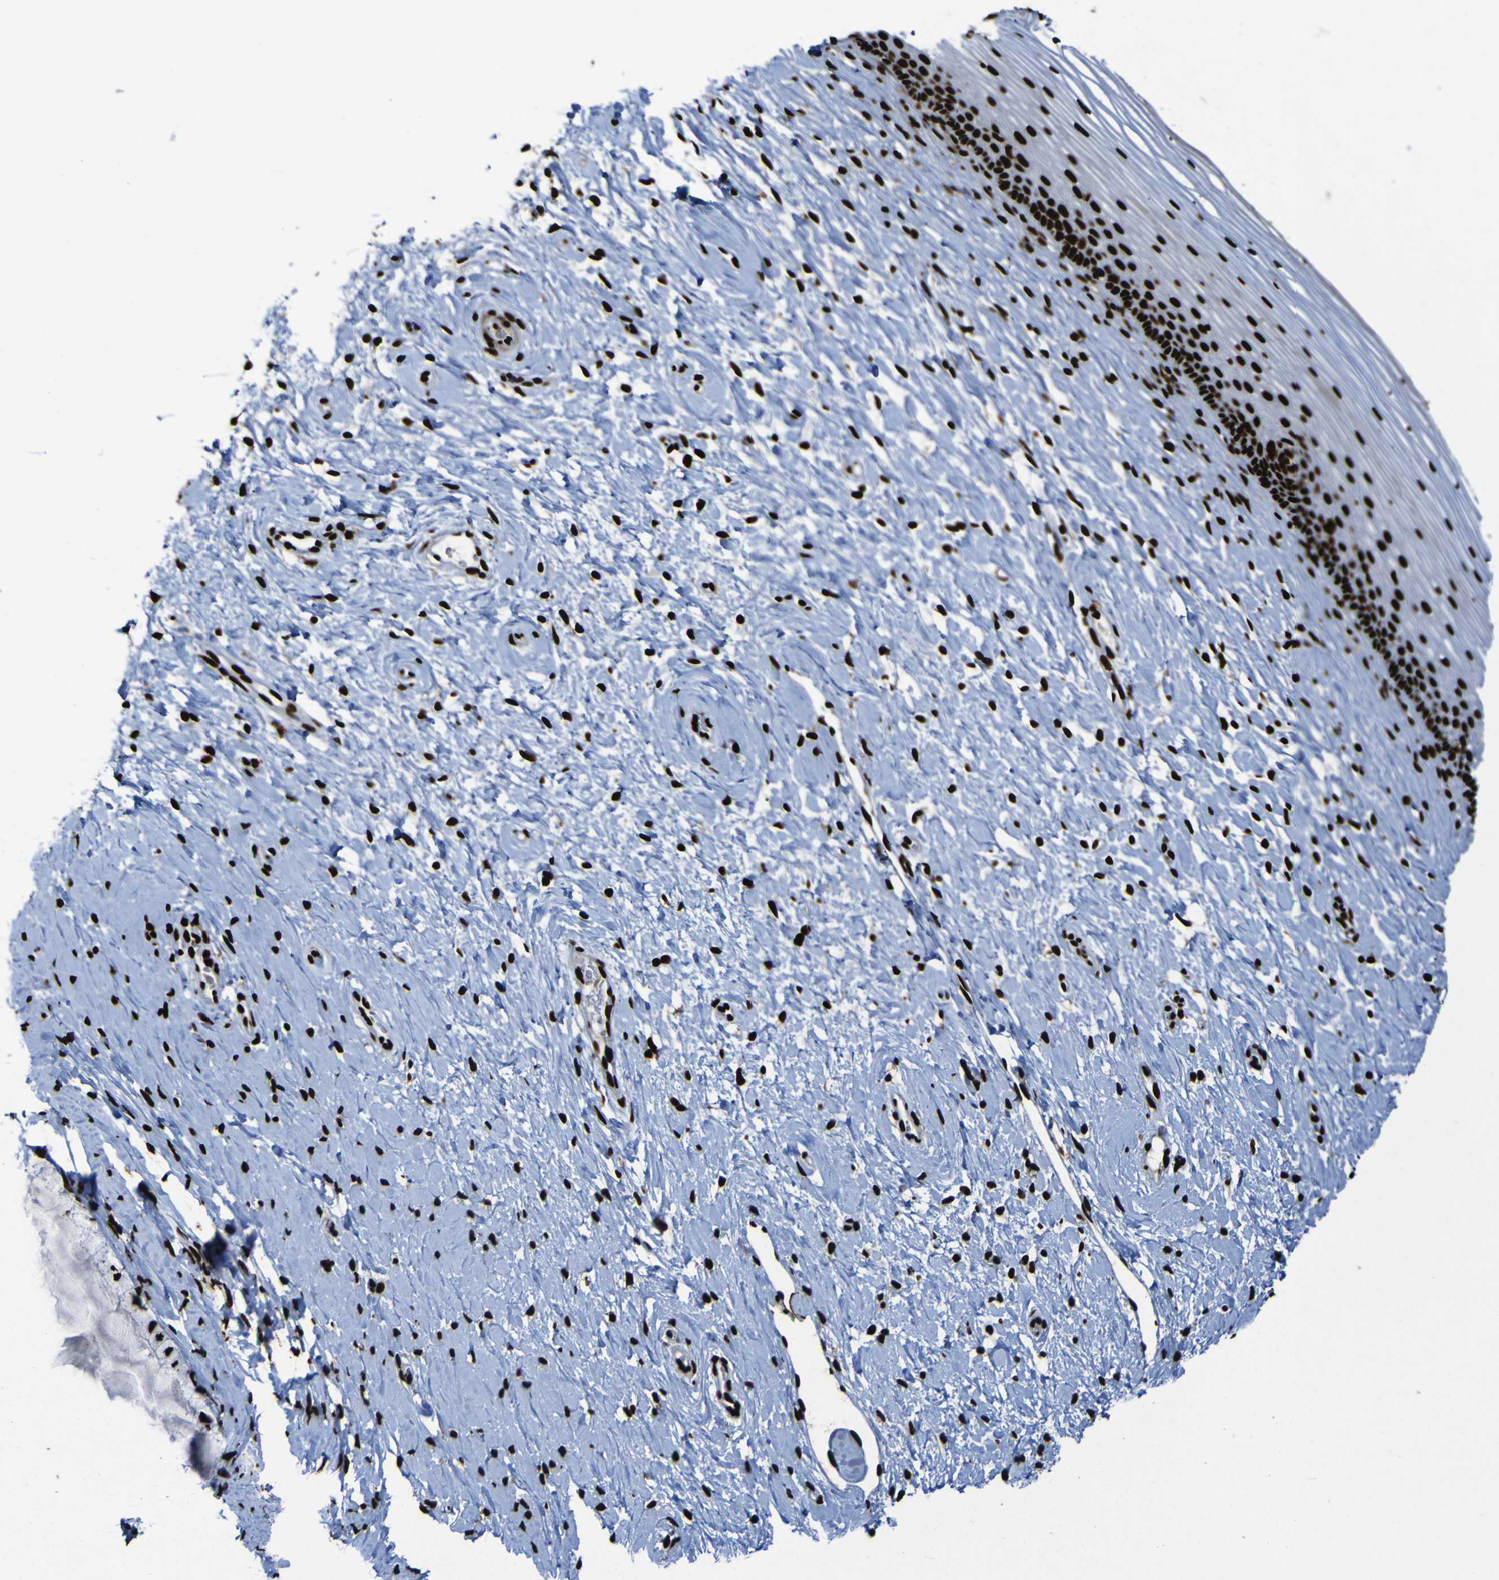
{"staining": {"intensity": "strong", "quantity": ">75%", "location": "nuclear"}, "tissue": "cervix", "cell_type": "Squamous epithelial cells", "image_type": "normal", "snomed": [{"axis": "morphology", "description": "Normal tissue, NOS"}, {"axis": "topography", "description": "Cervix"}], "caption": "Cervix stained with immunohistochemistry (IHC) demonstrates strong nuclear expression in about >75% of squamous epithelial cells. (DAB IHC with brightfield microscopy, high magnification).", "gene": "NPM1", "patient": {"sex": "female", "age": 39}}